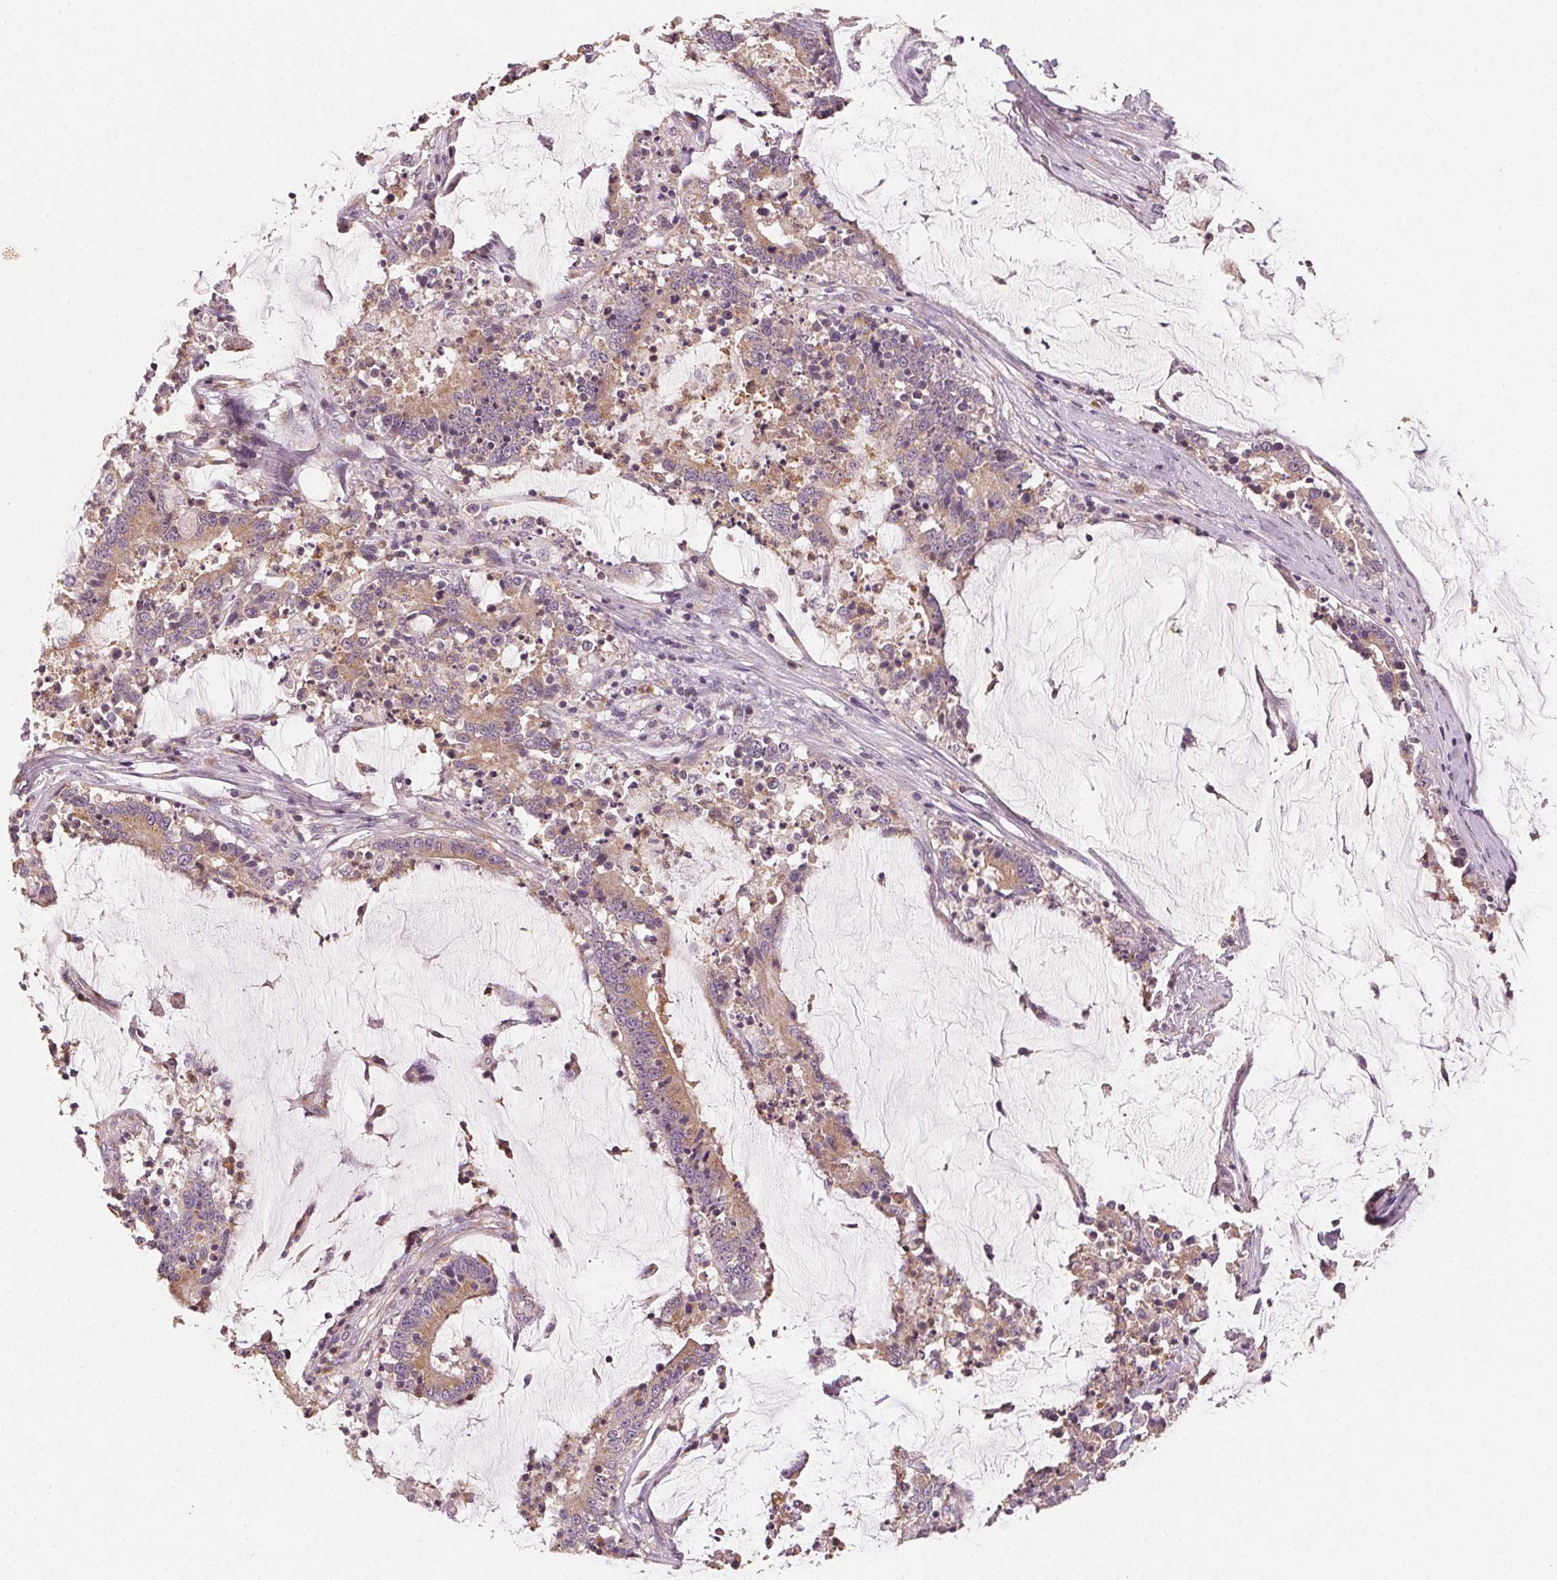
{"staining": {"intensity": "moderate", "quantity": "25%-75%", "location": "cytoplasmic/membranous"}, "tissue": "stomach cancer", "cell_type": "Tumor cells", "image_type": "cancer", "snomed": [{"axis": "morphology", "description": "Adenocarcinoma, NOS"}, {"axis": "topography", "description": "Stomach, upper"}], "caption": "The photomicrograph demonstrates staining of adenocarcinoma (stomach), revealing moderate cytoplasmic/membranous protein expression (brown color) within tumor cells. (IHC, brightfield microscopy, high magnification).", "gene": "AP1S1", "patient": {"sex": "male", "age": 68}}